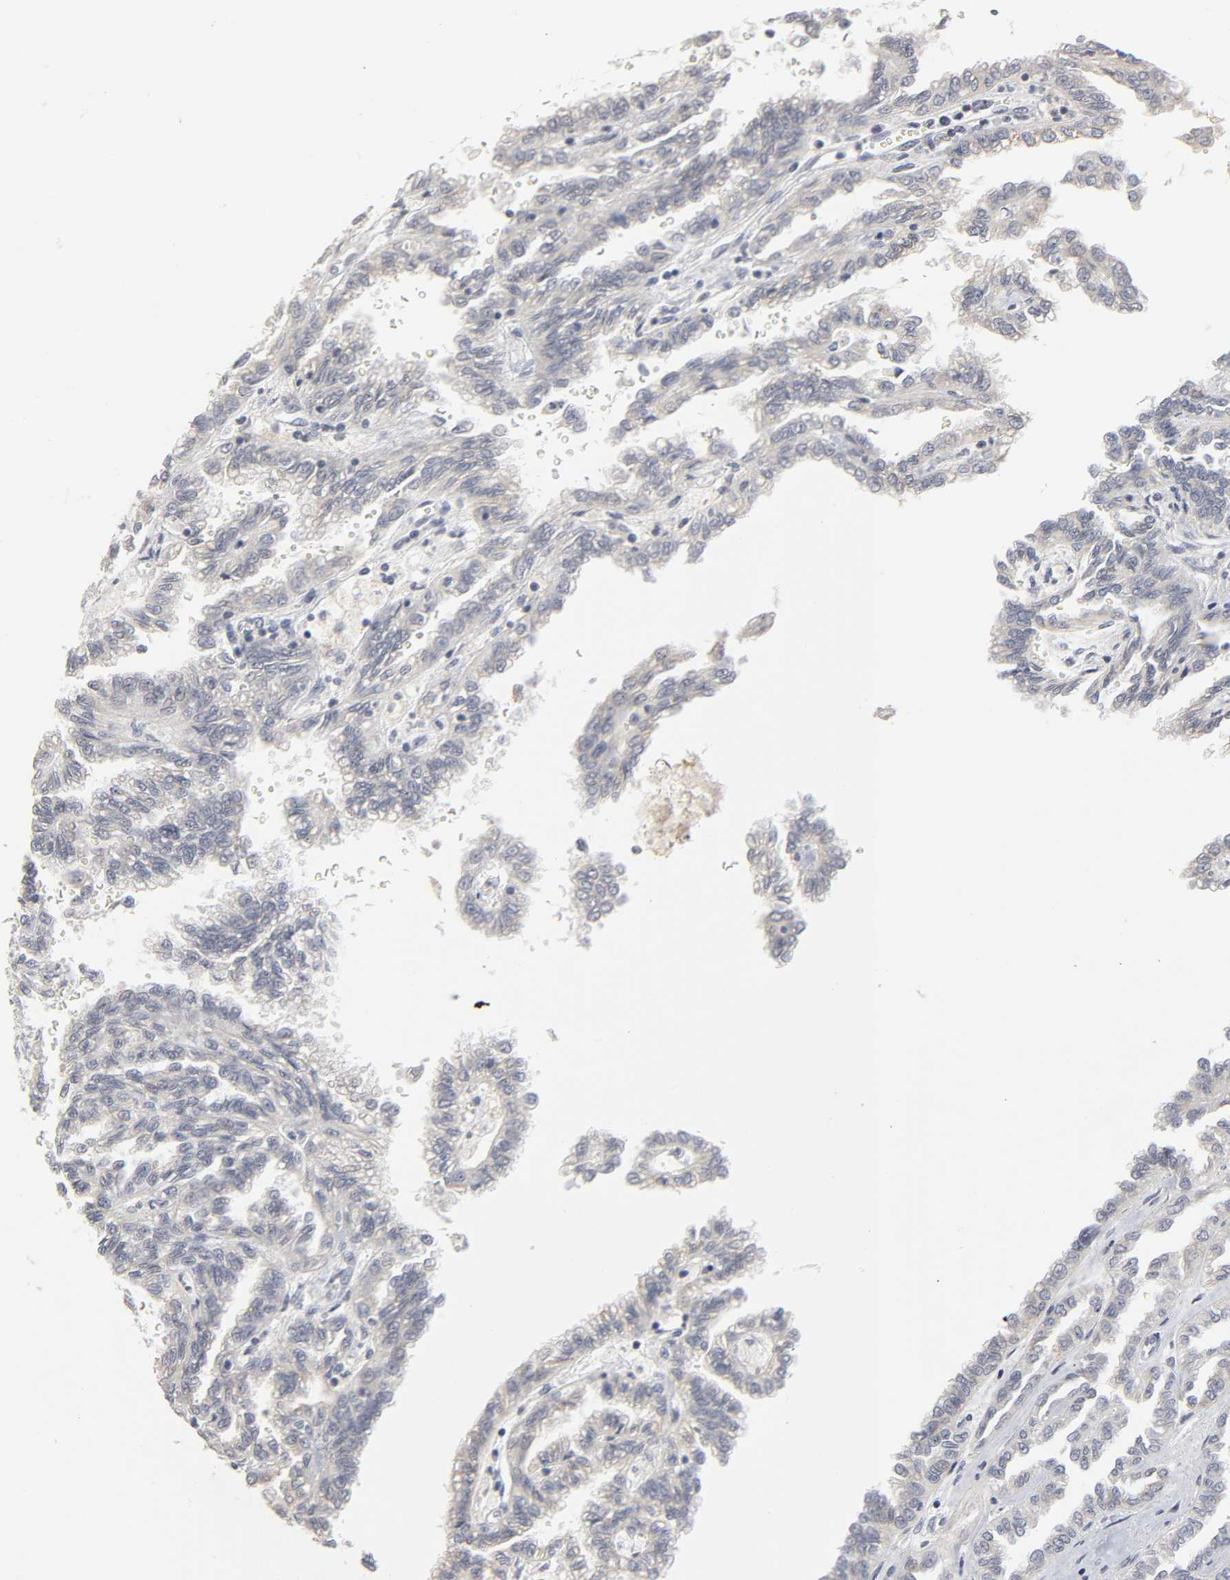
{"staining": {"intensity": "negative", "quantity": "none", "location": "none"}, "tissue": "renal cancer", "cell_type": "Tumor cells", "image_type": "cancer", "snomed": [{"axis": "morphology", "description": "Inflammation, NOS"}, {"axis": "morphology", "description": "Adenocarcinoma, NOS"}, {"axis": "topography", "description": "Kidney"}], "caption": "This is a photomicrograph of IHC staining of adenocarcinoma (renal), which shows no staining in tumor cells. (DAB (3,3'-diaminobenzidine) IHC, high magnification).", "gene": "TCAP", "patient": {"sex": "male", "age": 68}}